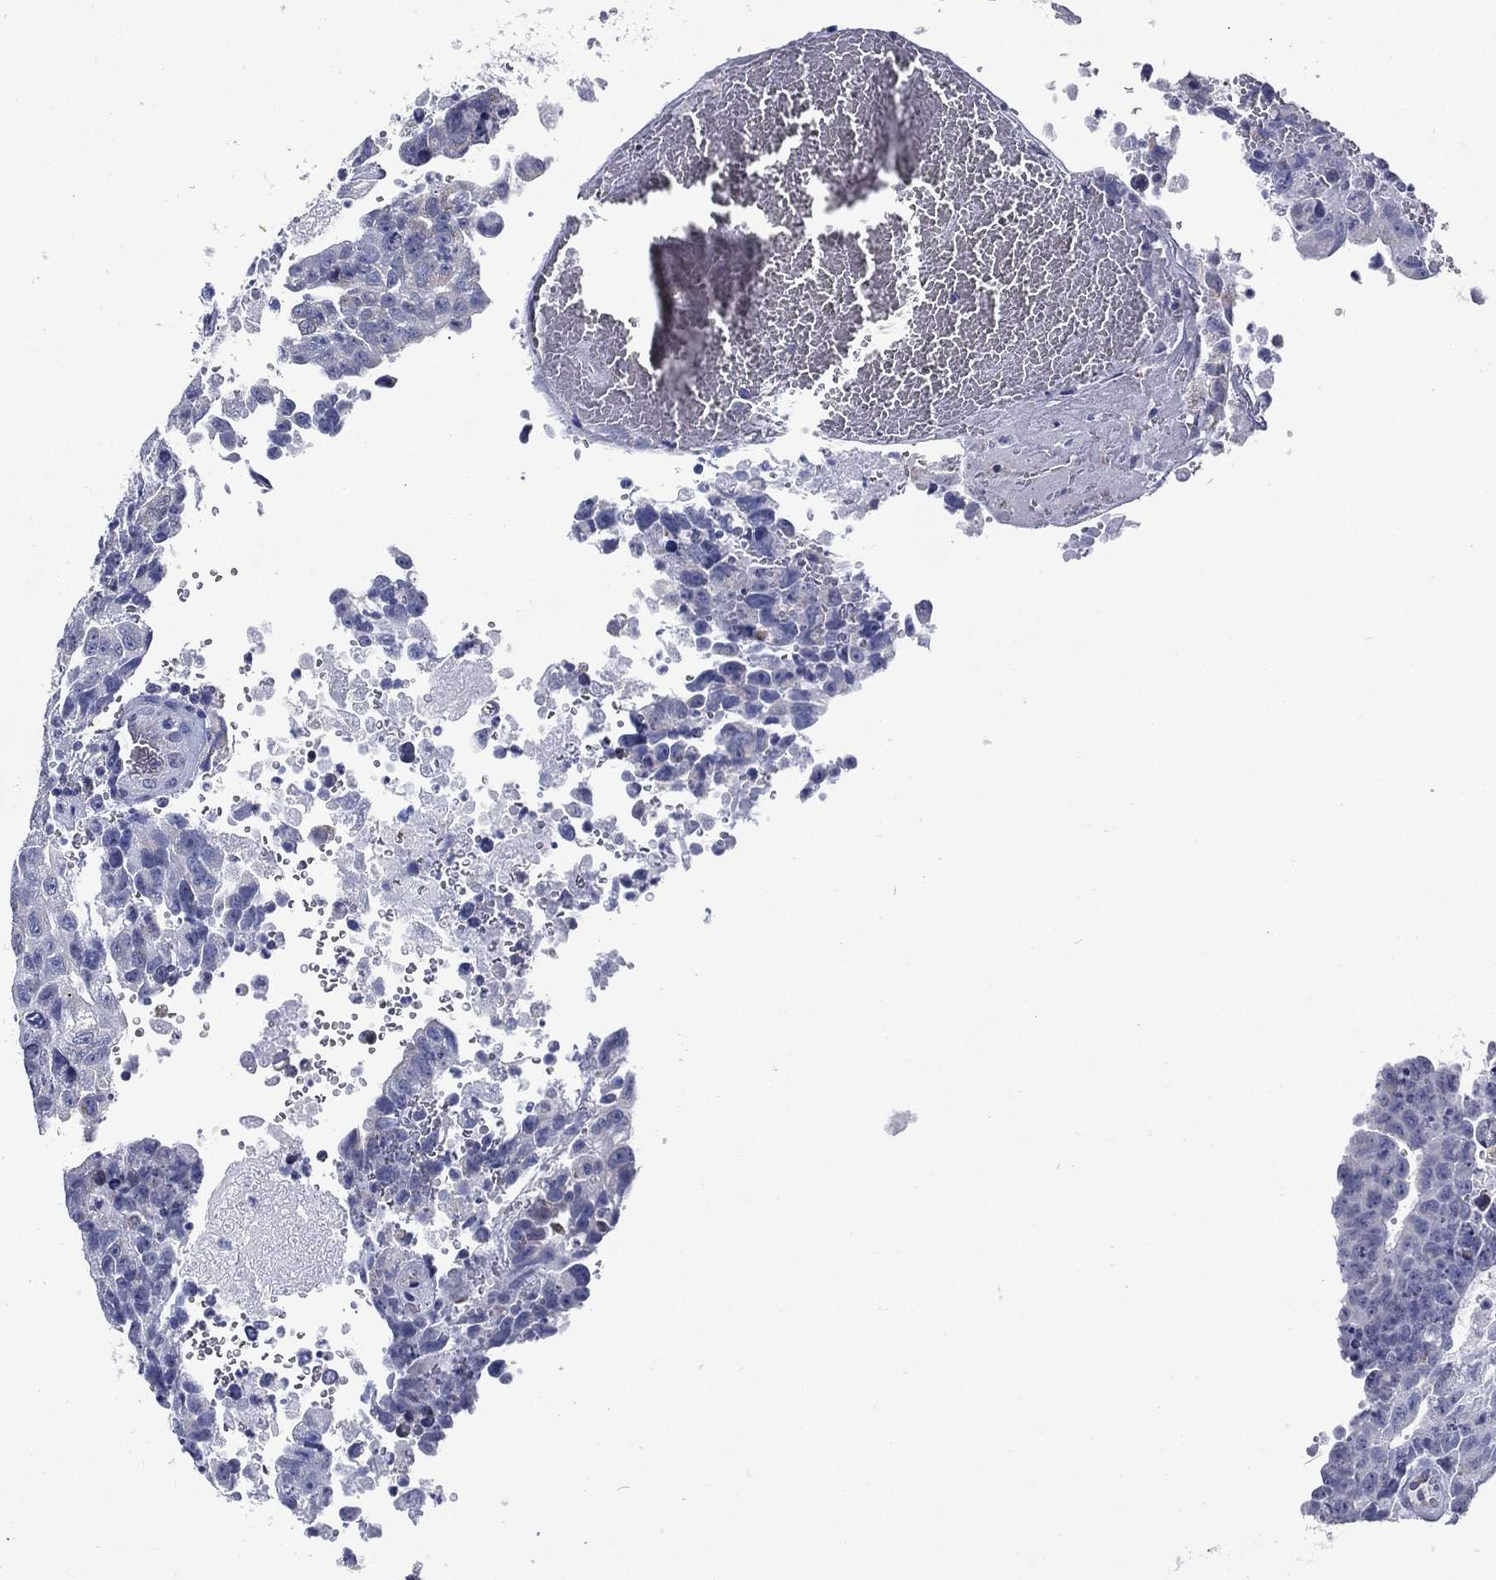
{"staining": {"intensity": "negative", "quantity": "none", "location": "none"}, "tissue": "testis cancer", "cell_type": "Tumor cells", "image_type": "cancer", "snomed": [{"axis": "morphology", "description": "Carcinoma, Embryonal, NOS"}, {"axis": "topography", "description": "Testis"}], "caption": "High magnification brightfield microscopy of testis cancer stained with DAB (brown) and counterstained with hematoxylin (blue): tumor cells show no significant staining.", "gene": "C19orf18", "patient": {"sex": "male", "age": 24}}